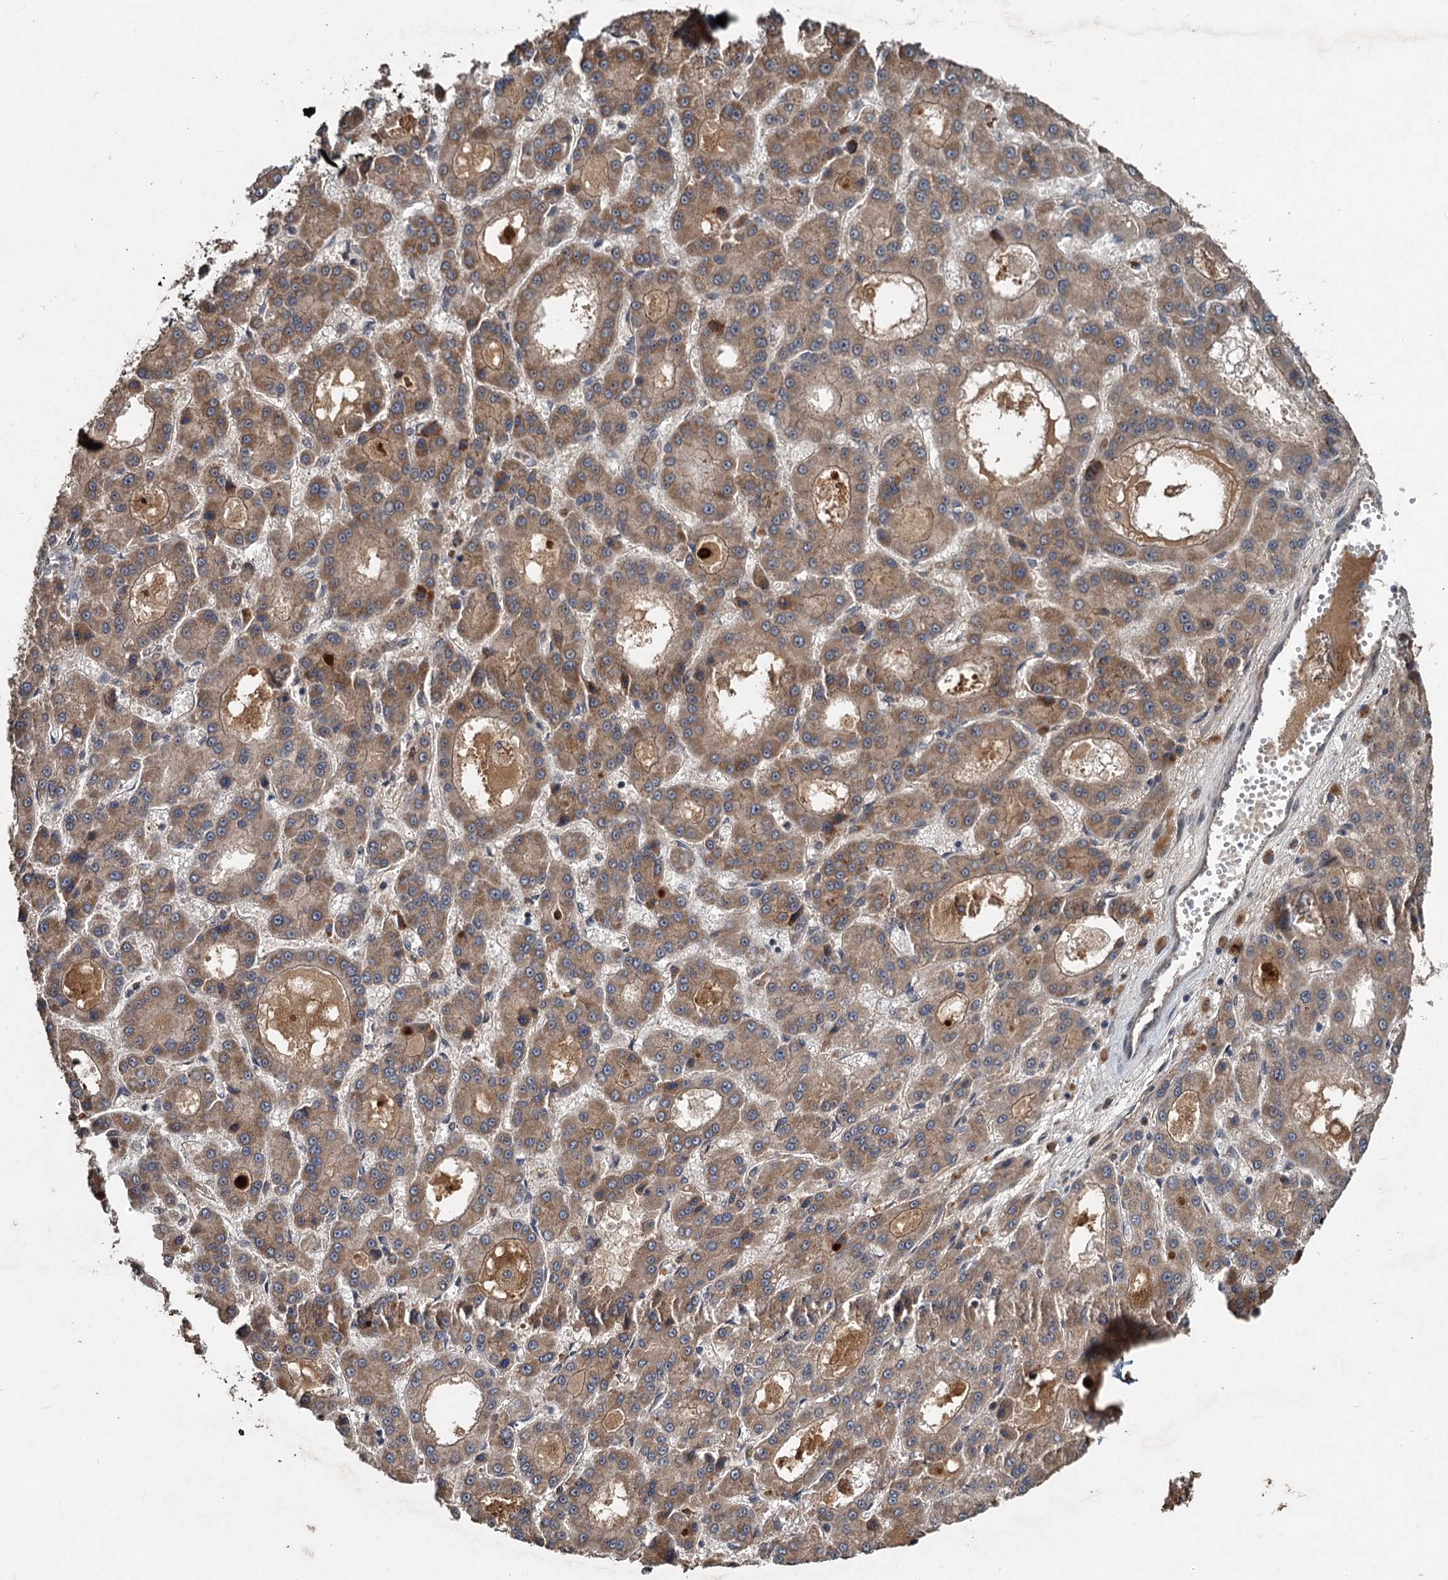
{"staining": {"intensity": "moderate", "quantity": ">75%", "location": "cytoplasmic/membranous"}, "tissue": "liver cancer", "cell_type": "Tumor cells", "image_type": "cancer", "snomed": [{"axis": "morphology", "description": "Carcinoma, Hepatocellular, NOS"}, {"axis": "topography", "description": "Liver"}], "caption": "Hepatocellular carcinoma (liver) was stained to show a protein in brown. There is medium levels of moderate cytoplasmic/membranous staining in about >75% of tumor cells.", "gene": "RITA1", "patient": {"sex": "male", "age": 70}}